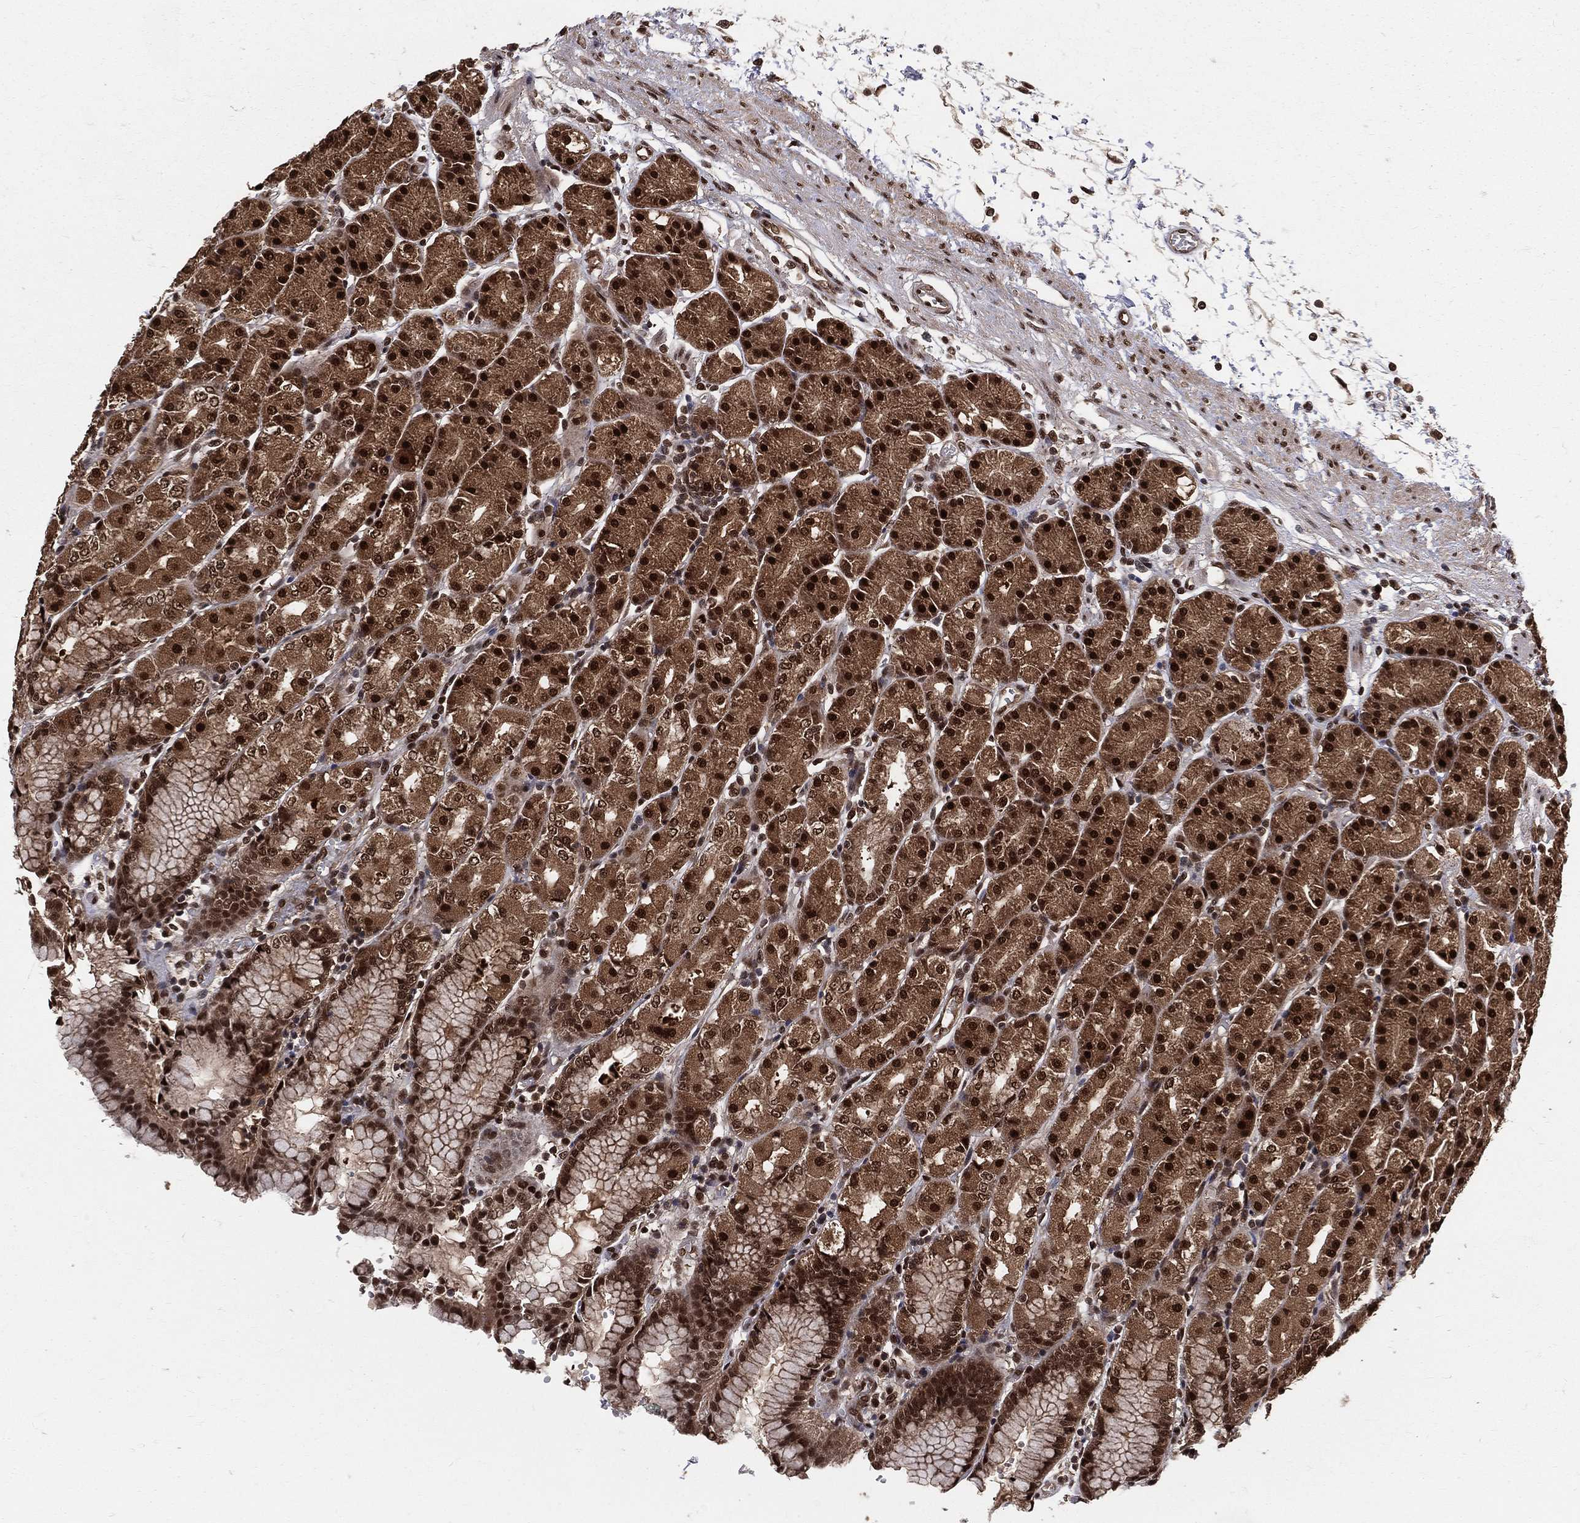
{"staining": {"intensity": "strong", "quantity": ">75%", "location": "cytoplasmic/membranous,nuclear"}, "tissue": "stomach", "cell_type": "Glandular cells", "image_type": "normal", "snomed": [{"axis": "morphology", "description": "Normal tissue, NOS"}, {"axis": "morphology", "description": "Adenocarcinoma, NOS"}, {"axis": "topography", "description": "Stomach"}], "caption": "This micrograph shows benign stomach stained with immunohistochemistry (IHC) to label a protein in brown. The cytoplasmic/membranous,nuclear of glandular cells show strong positivity for the protein. Nuclei are counter-stained blue.", "gene": "COPS4", "patient": {"sex": "female", "age": 81}}